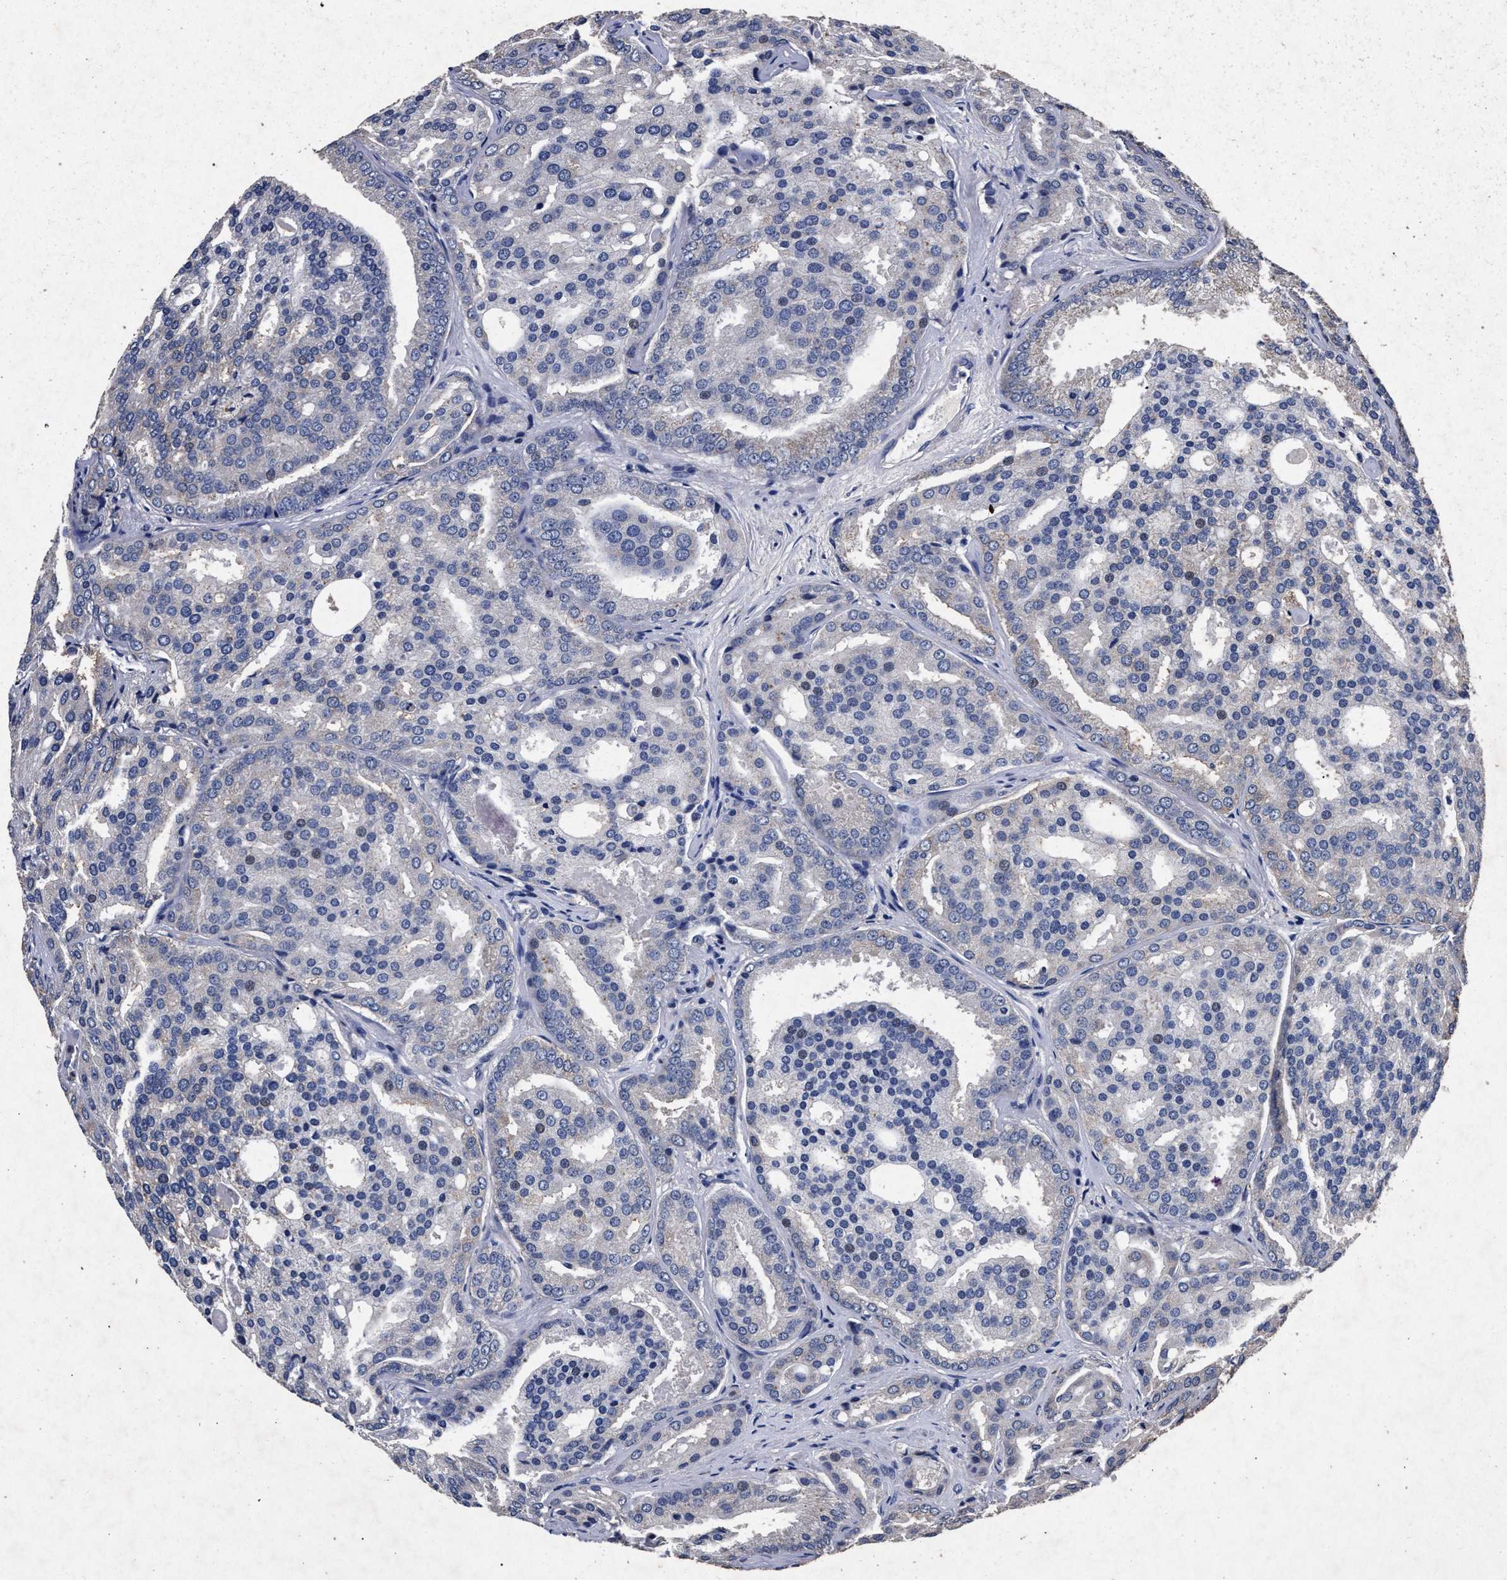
{"staining": {"intensity": "negative", "quantity": "none", "location": "none"}, "tissue": "prostate cancer", "cell_type": "Tumor cells", "image_type": "cancer", "snomed": [{"axis": "morphology", "description": "Adenocarcinoma, High grade"}, {"axis": "topography", "description": "Prostate"}], "caption": "Immunohistochemistry (IHC) histopathology image of neoplastic tissue: human prostate adenocarcinoma (high-grade) stained with DAB exhibits no significant protein expression in tumor cells. Brightfield microscopy of immunohistochemistry stained with DAB (3,3'-diaminobenzidine) (brown) and hematoxylin (blue), captured at high magnification.", "gene": "ATP1A2", "patient": {"sex": "male", "age": 64}}